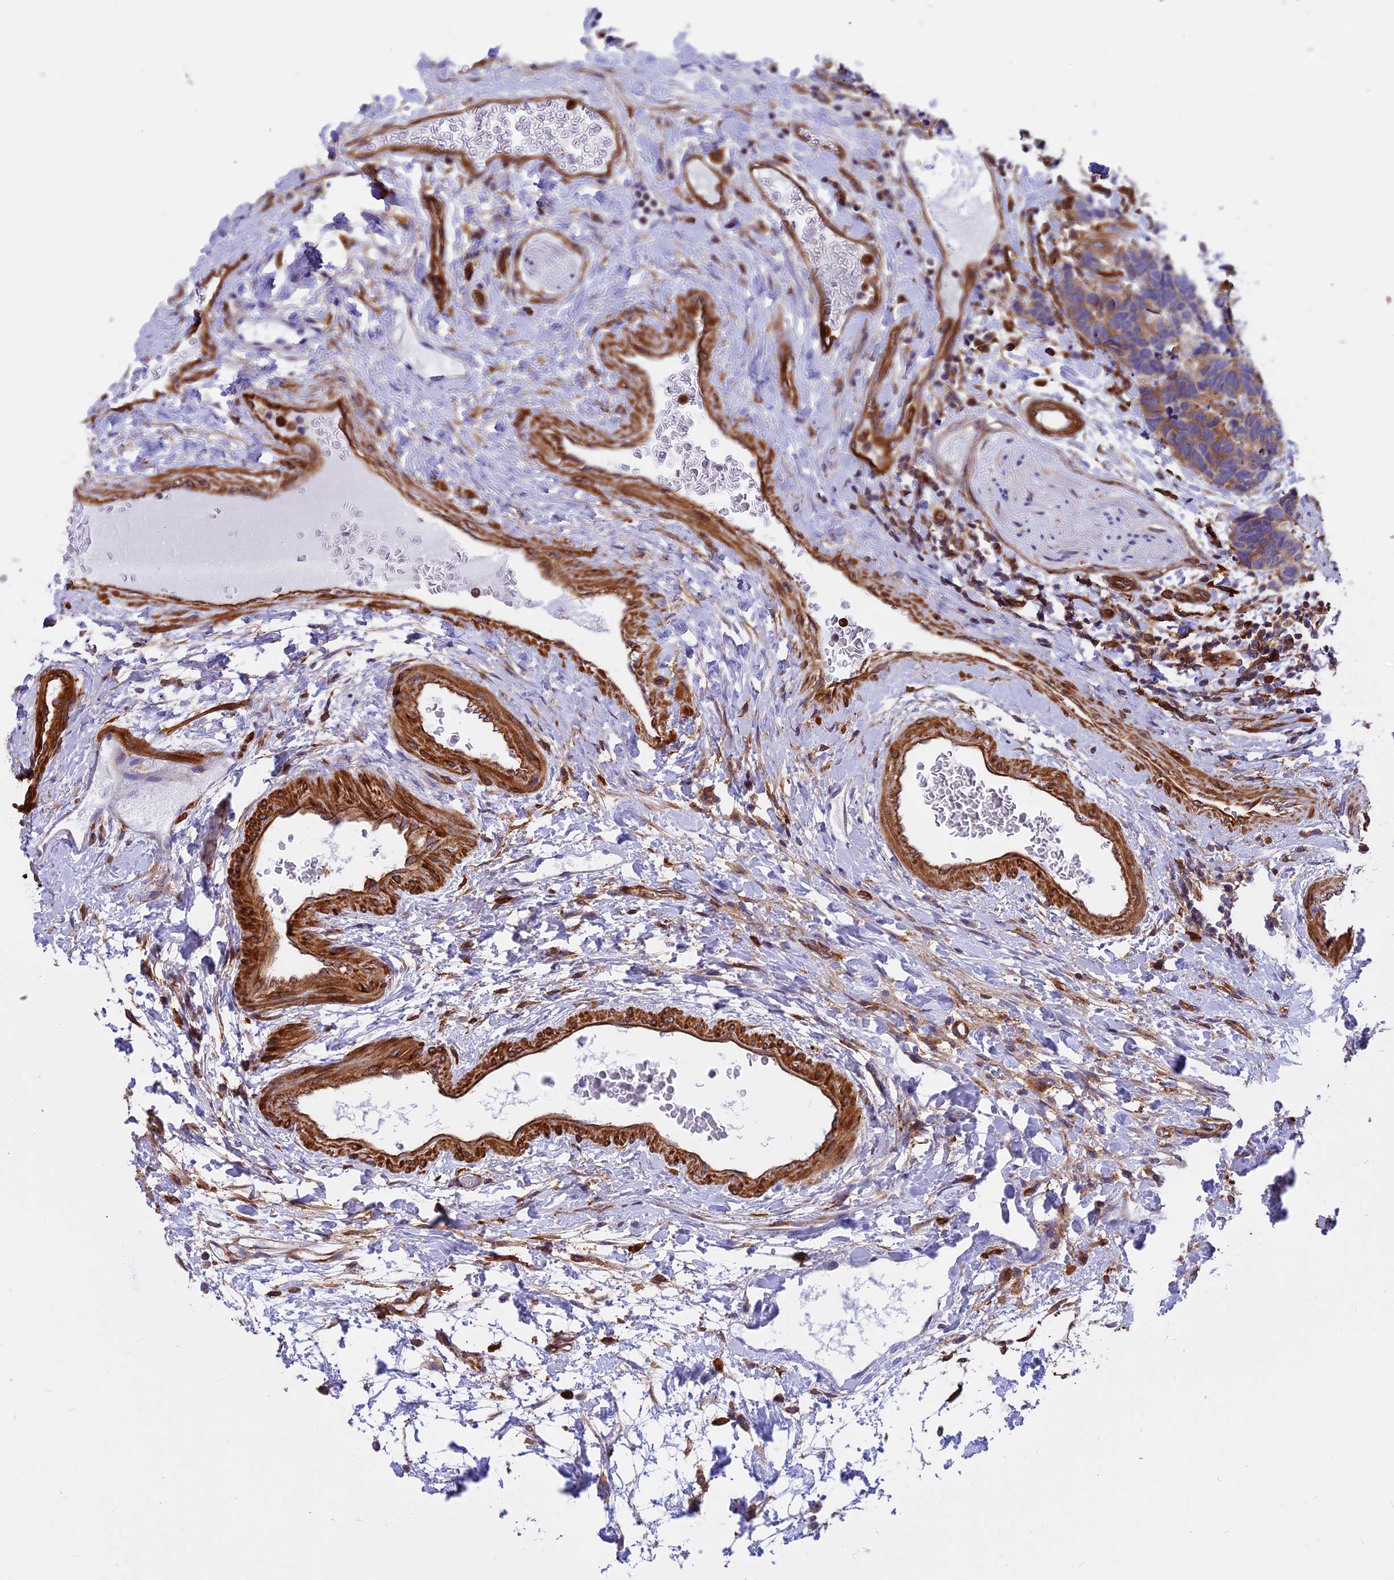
{"staining": {"intensity": "moderate", "quantity": ">75%", "location": "cytoplasmic/membranous"}, "tissue": "carcinoid", "cell_type": "Tumor cells", "image_type": "cancer", "snomed": [{"axis": "morphology", "description": "Carcinoma, NOS"}, {"axis": "morphology", "description": "Carcinoid, malignant, NOS"}, {"axis": "topography", "description": "Urinary bladder"}], "caption": "A medium amount of moderate cytoplasmic/membranous staining is appreciated in approximately >75% of tumor cells in carcinoid tissue.", "gene": "EHBP1L1", "patient": {"sex": "male", "age": 57}}